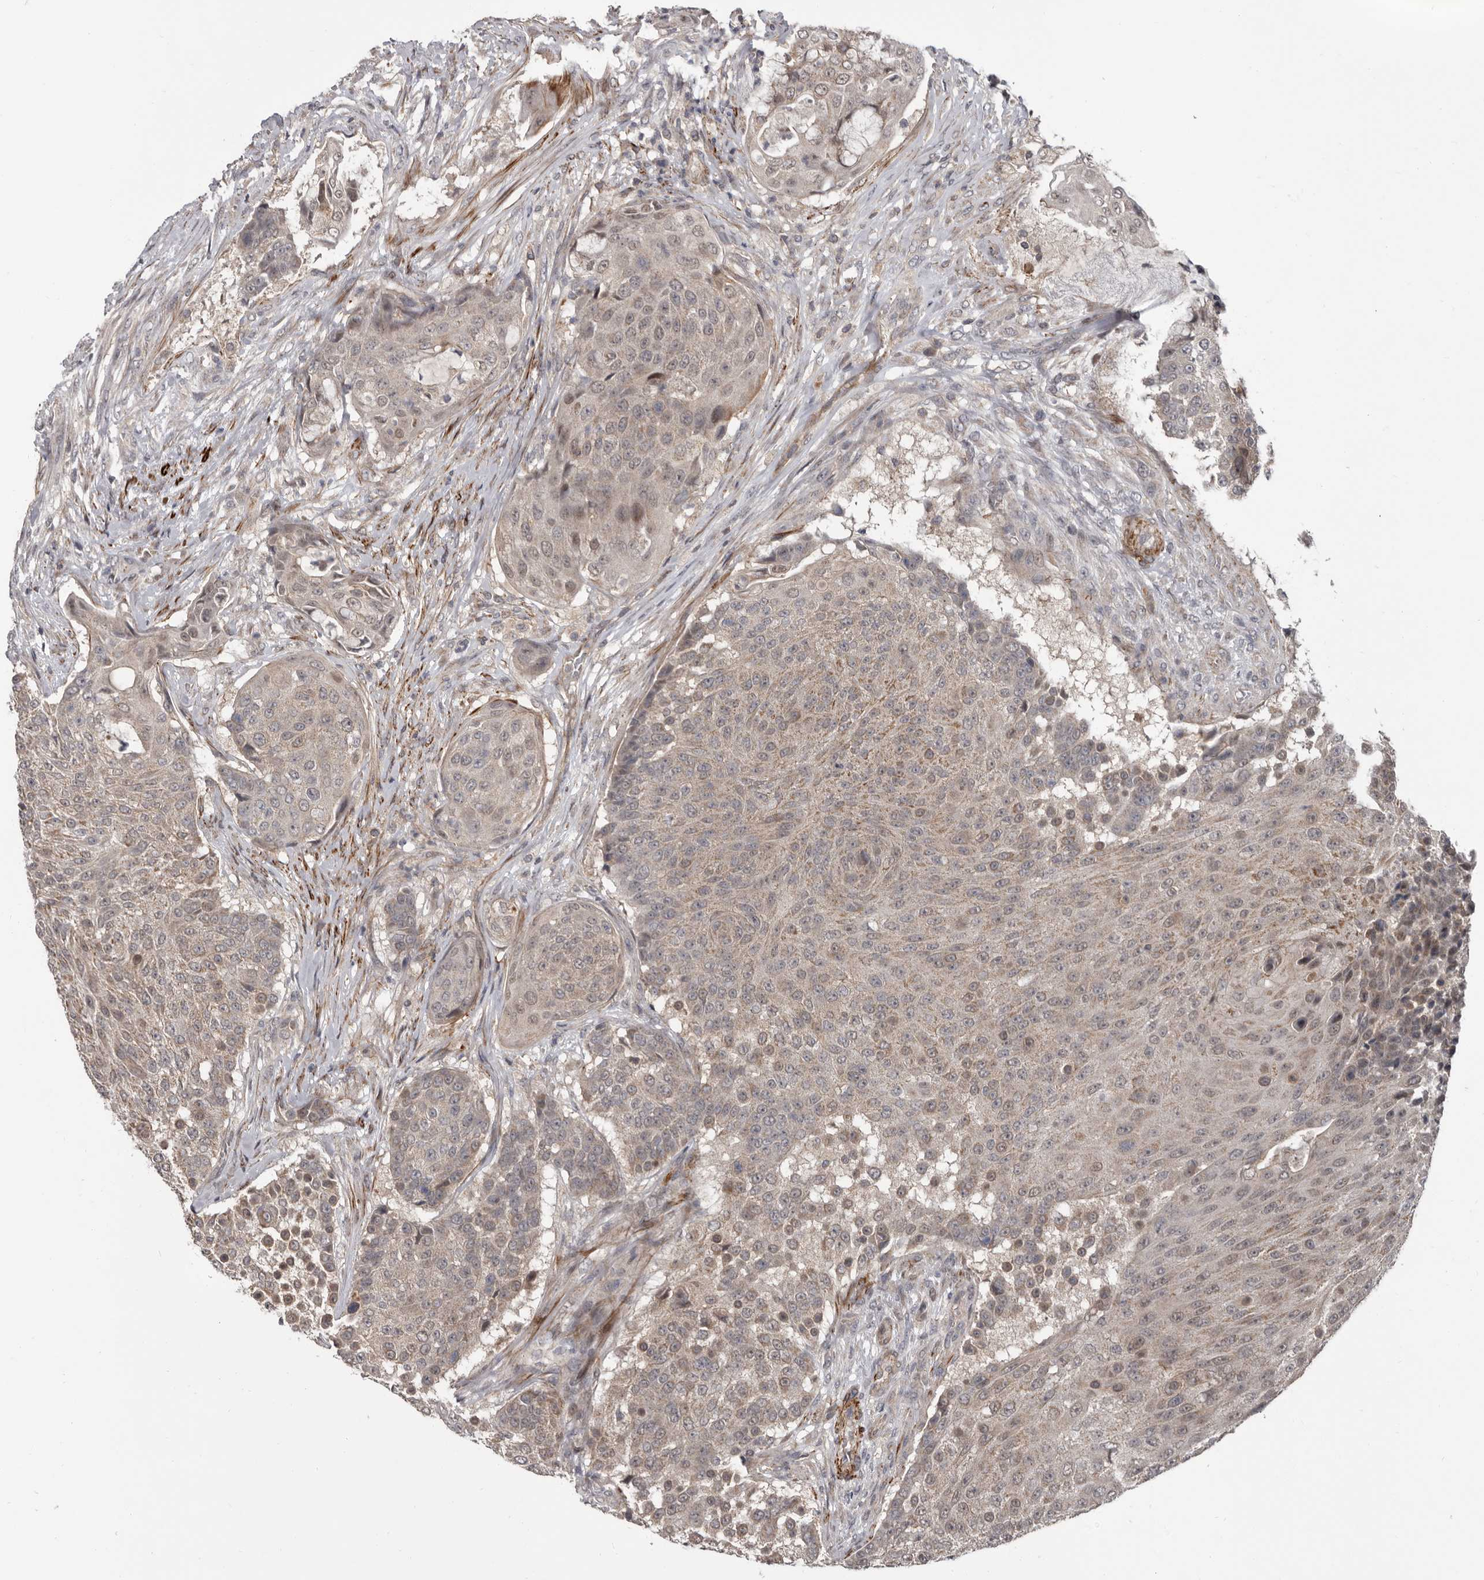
{"staining": {"intensity": "weak", "quantity": "<25%", "location": "cytoplasmic/membranous,nuclear"}, "tissue": "urothelial cancer", "cell_type": "Tumor cells", "image_type": "cancer", "snomed": [{"axis": "morphology", "description": "Urothelial carcinoma, High grade"}, {"axis": "topography", "description": "Urinary bladder"}], "caption": "Image shows no protein staining in tumor cells of high-grade urothelial carcinoma tissue. (DAB (3,3'-diaminobenzidine) immunohistochemistry (IHC), high magnification).", "gene": "FGFR4", "patient": {"sex": "female", "age": 63}}